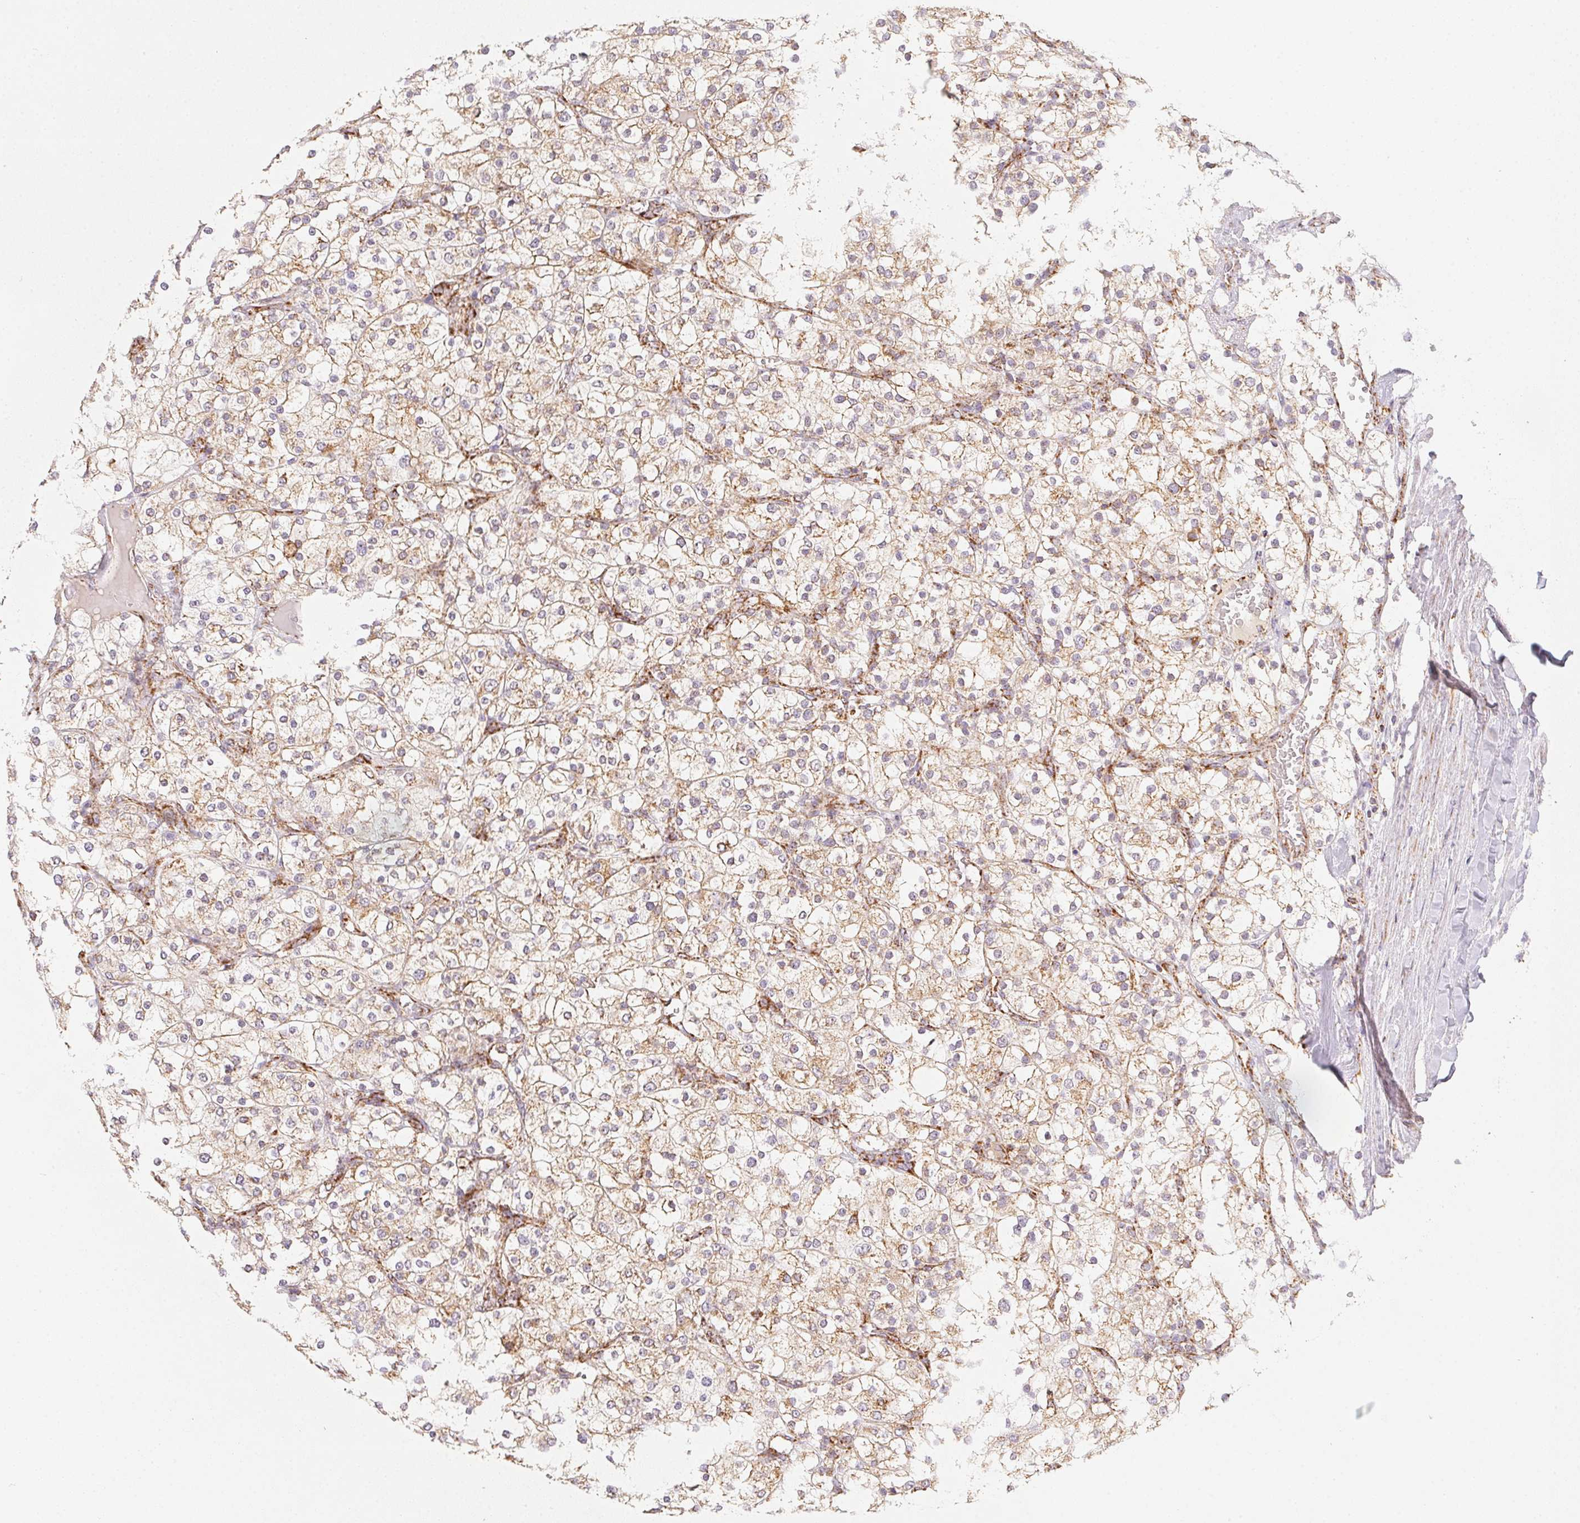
{"staining": {"intensity": "weak", "quantity": ">75%", "location": "cytoplasmic/membranous"}, "tissue": "renal cancer", "cell_type": "Tumor cells", "image_type": "cancer", "snomed": [{"axis": "morphology", "description": "Adenocarcinoma, NOS"}, {"axis": "topography", "description": "Kidney"}], "caption": "Weak cytoplasmic/membranous protein staining is appreciated in approximately >75% of tumor cells in renal adenocarcinoma.", "gene": "NDUFS6", "patient": {"sex": "male", "age": 80}}